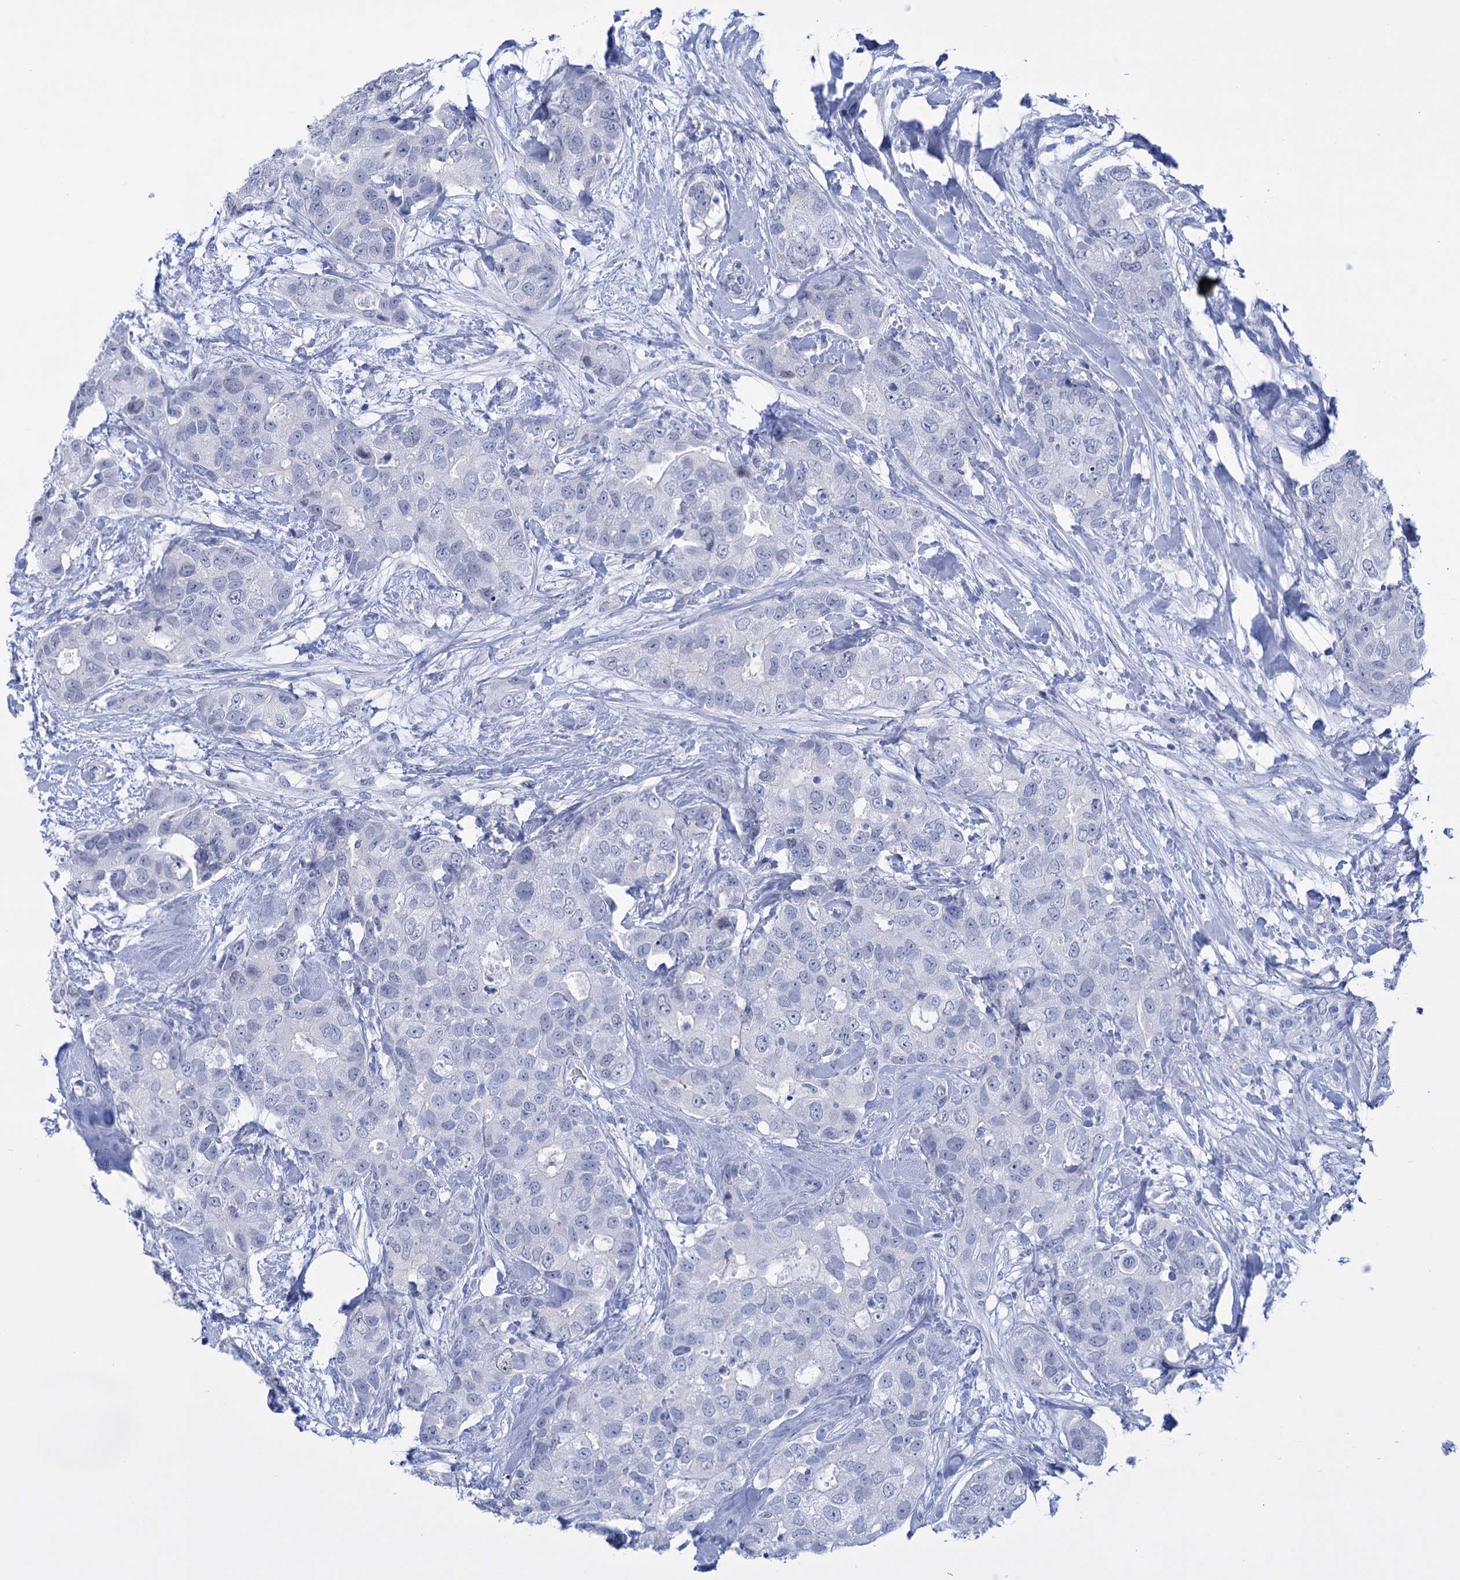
{"staining": {"intensity": "negative", "quantity": "none", "location": "none"}, "tissue": "breast cancer", "cell_type": "Tumor cells", "image_type": "cancer", "snomed": [{"axis": "morphology", "description": "Duct carcinoma"}, {"axis": "topography", "description": "Breast"}], "caption": "A high-resolution image shows IHC staining of intraductal carcinoma (breast), which reveals no significant staining in tumor cells. The staining was performed using DAB to visualize the protein expression in brown, while the nuclei were stained in blue with hematoxylin (Magnification: 20x).", "gene": "FBXW12", "patient": {"sex": "female", "age": 62}}